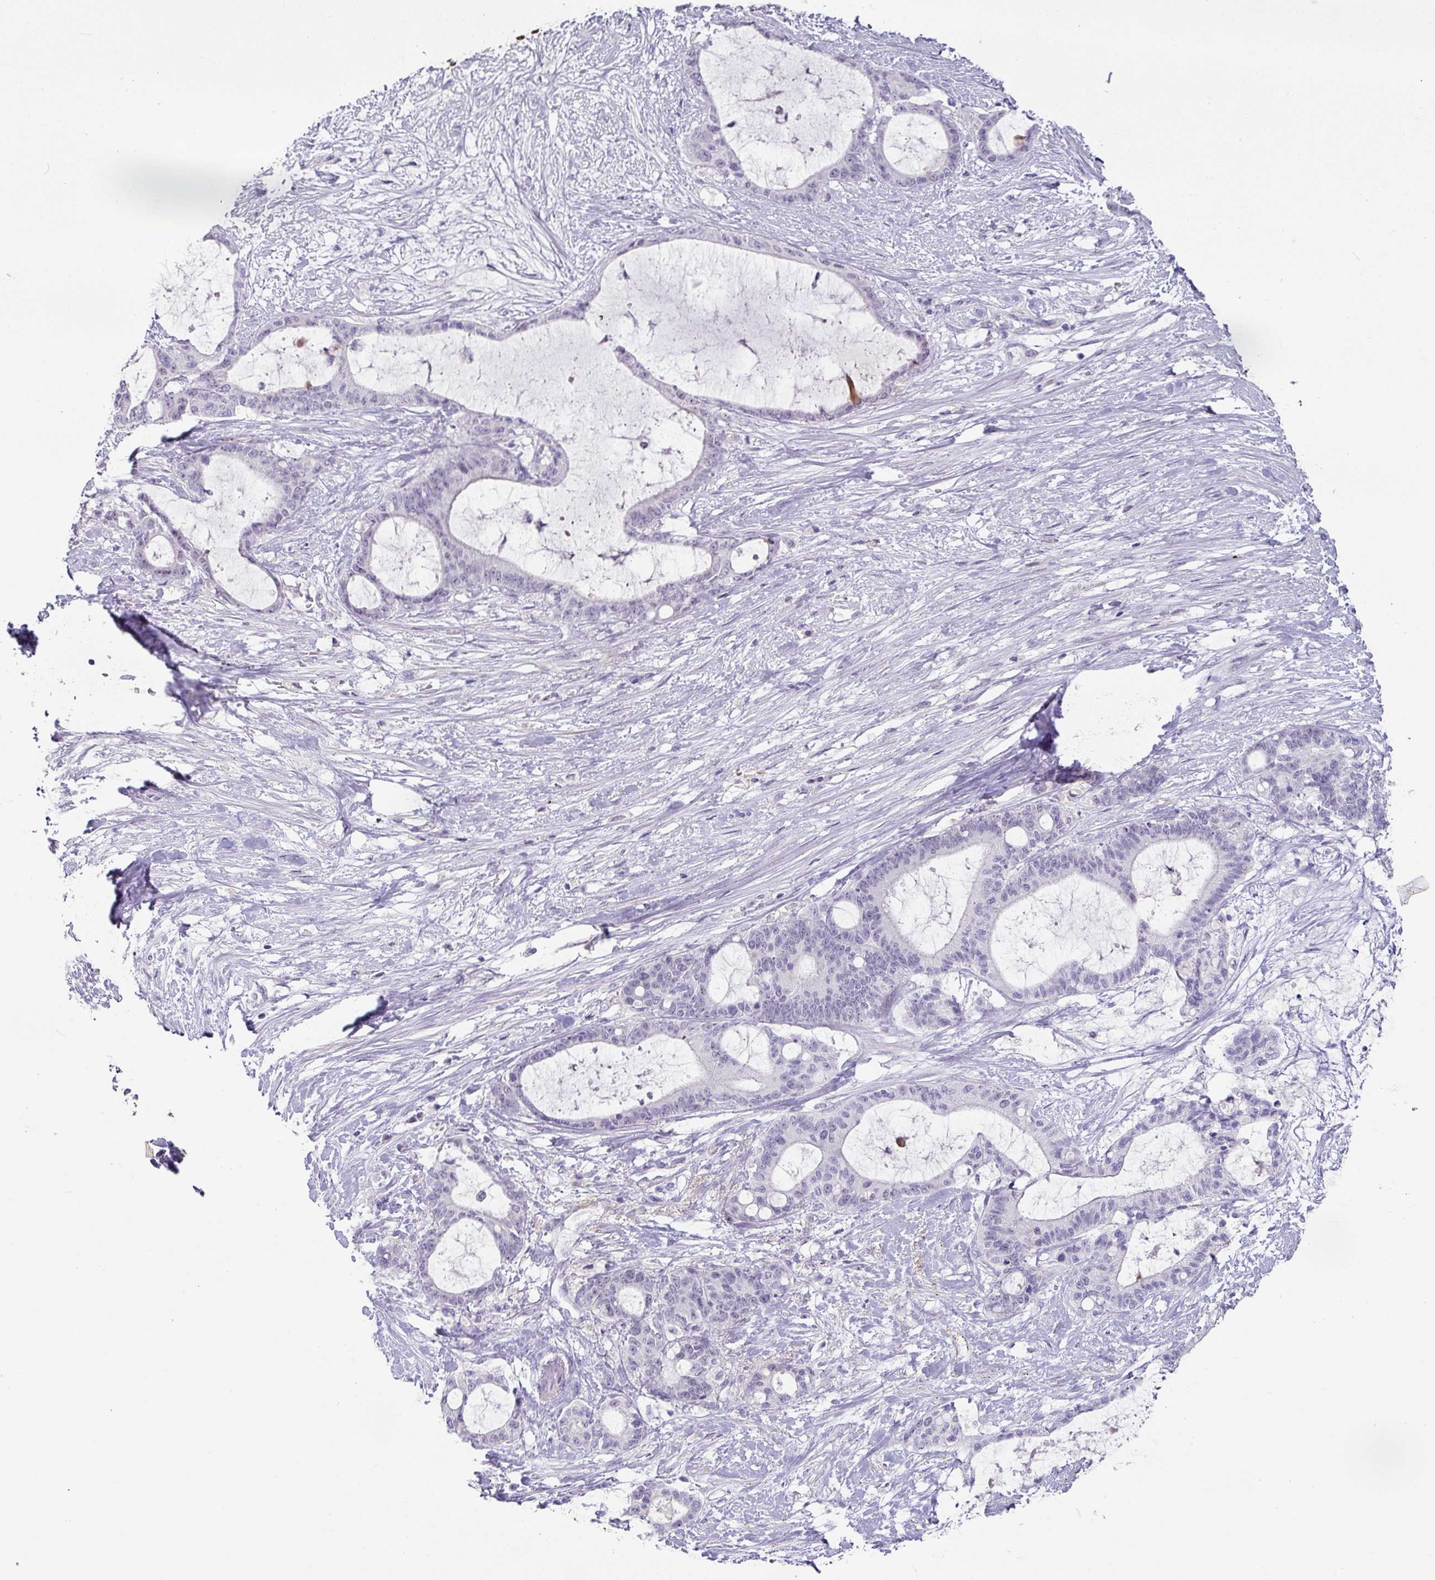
{"staining": {"intensity": "negative", "quantity": "none", "location": "none"}, "tissue": "liver cancer", "cell_type": "Tumor cells", "image_type": "cancer", "snomed": [{"axis": "morphology", "description": "Normal tissue, NOS"}, {"axis": "morphology", "description": "Cholangiocarcinoma"}, {"axis": "topography", "description": "Liver"}, {"axis": "topography", "description": "Peripheral nerve tissue"}], "caption": "The photomicrograph demonstrates no staining of tumor cells in liver cancer. Brightfield microscopy of IHC stained with DAB (3,3'-diaminobenzidine) (brown) and hematoxylin (blue), captured at high magnification.", "gene": "FGF17", "patient": {"sex": "female", "age": 73}}